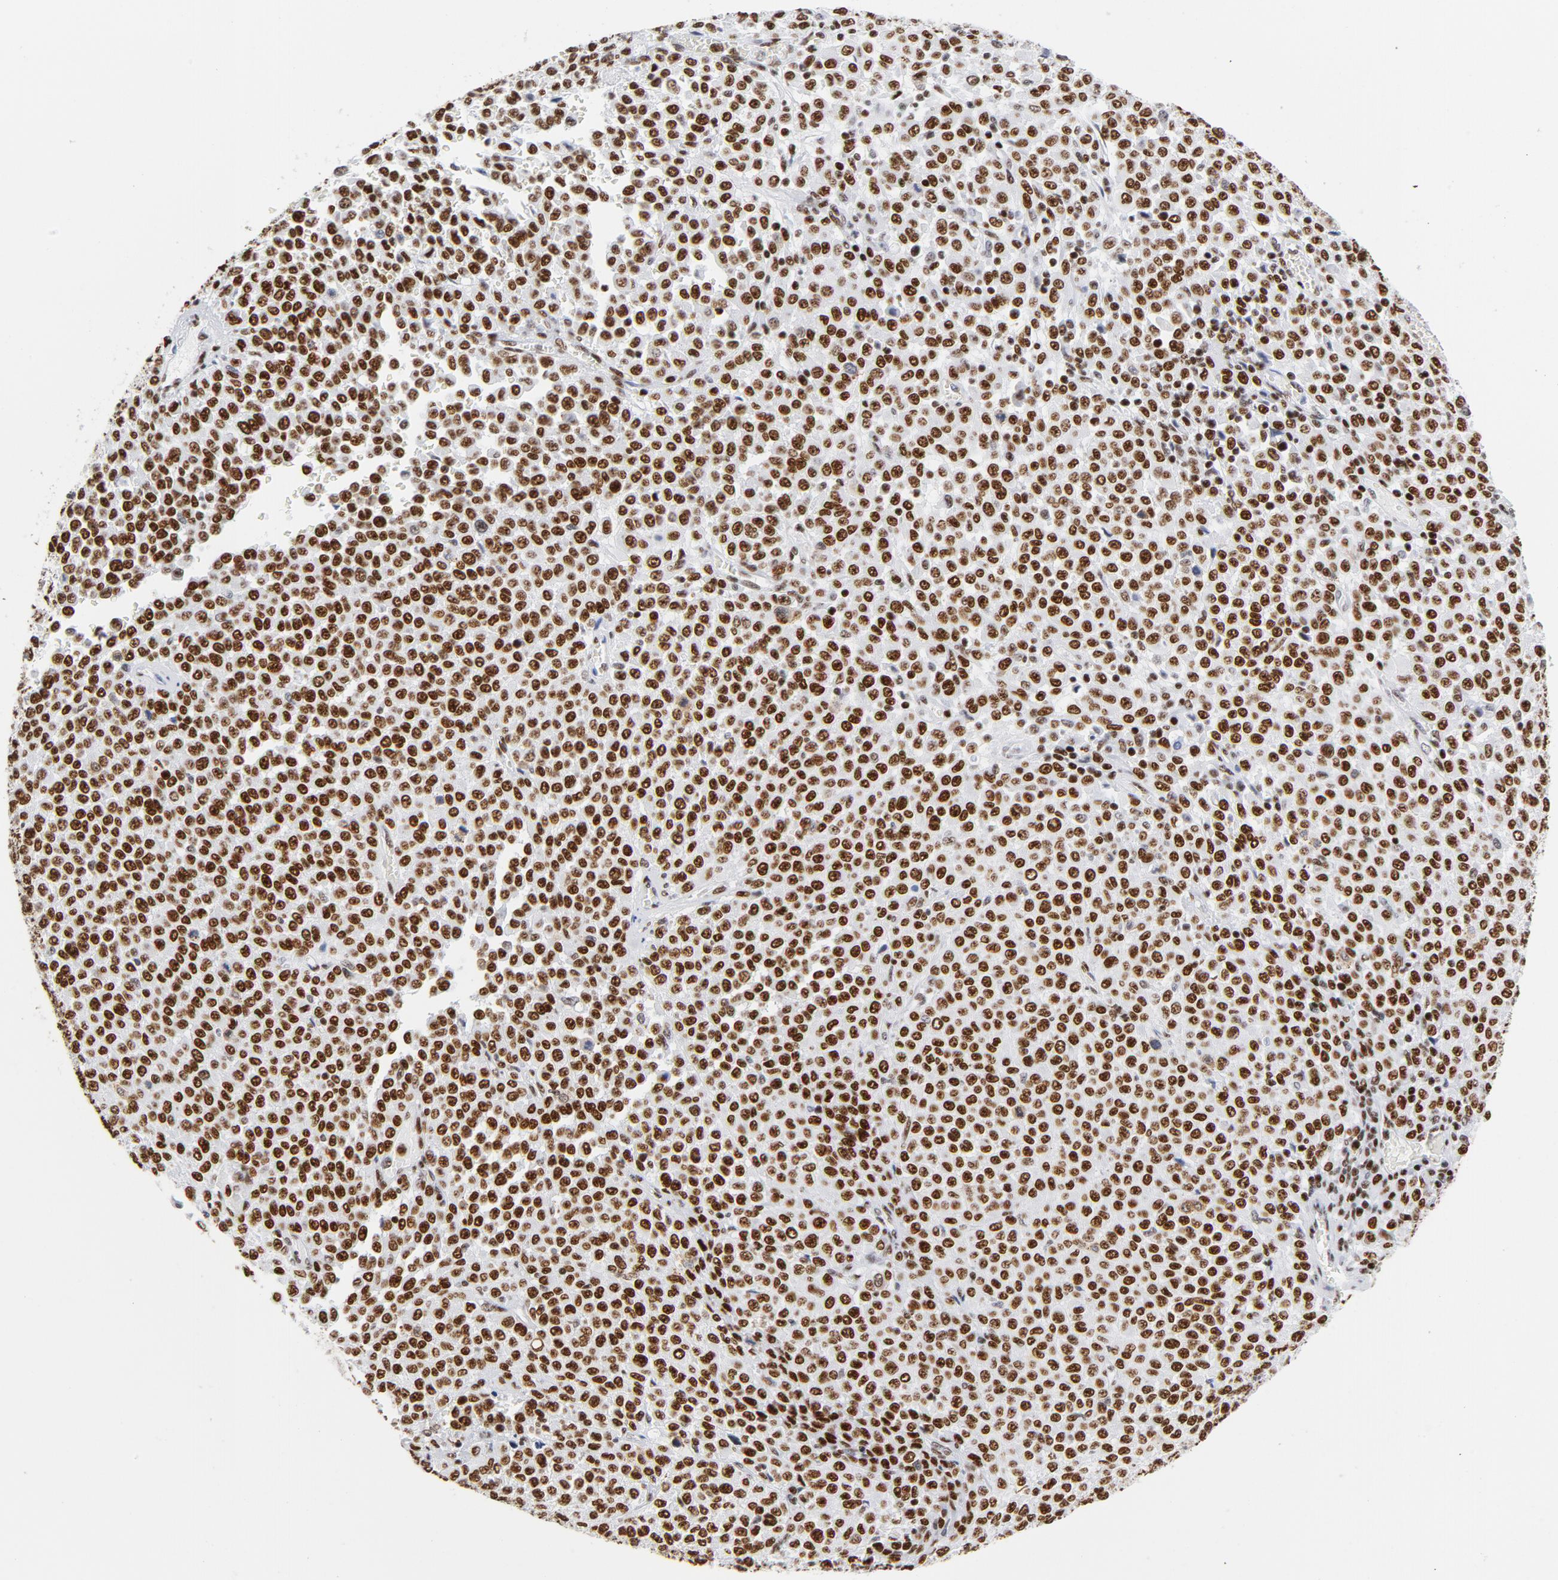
{"staining": {"intensity": "strong", "quantity": ">75%", "location": "nuclear"}, "tissue": "melanoma", "cell_type": "Tumor cells", "image_type": "cancer", "snomed": [{"axis": "morphology", "description": "Malignant melanoma, Metastatic site"}, {"axis": "topography", "description": "Pancreas"}], "caption": "Protein expression analysis of human melanoma reveals strong nuclear staining in about >75% of tumor cells.", "gene": "XRCC5", "patient": {"sex": "female", "age": 30}}